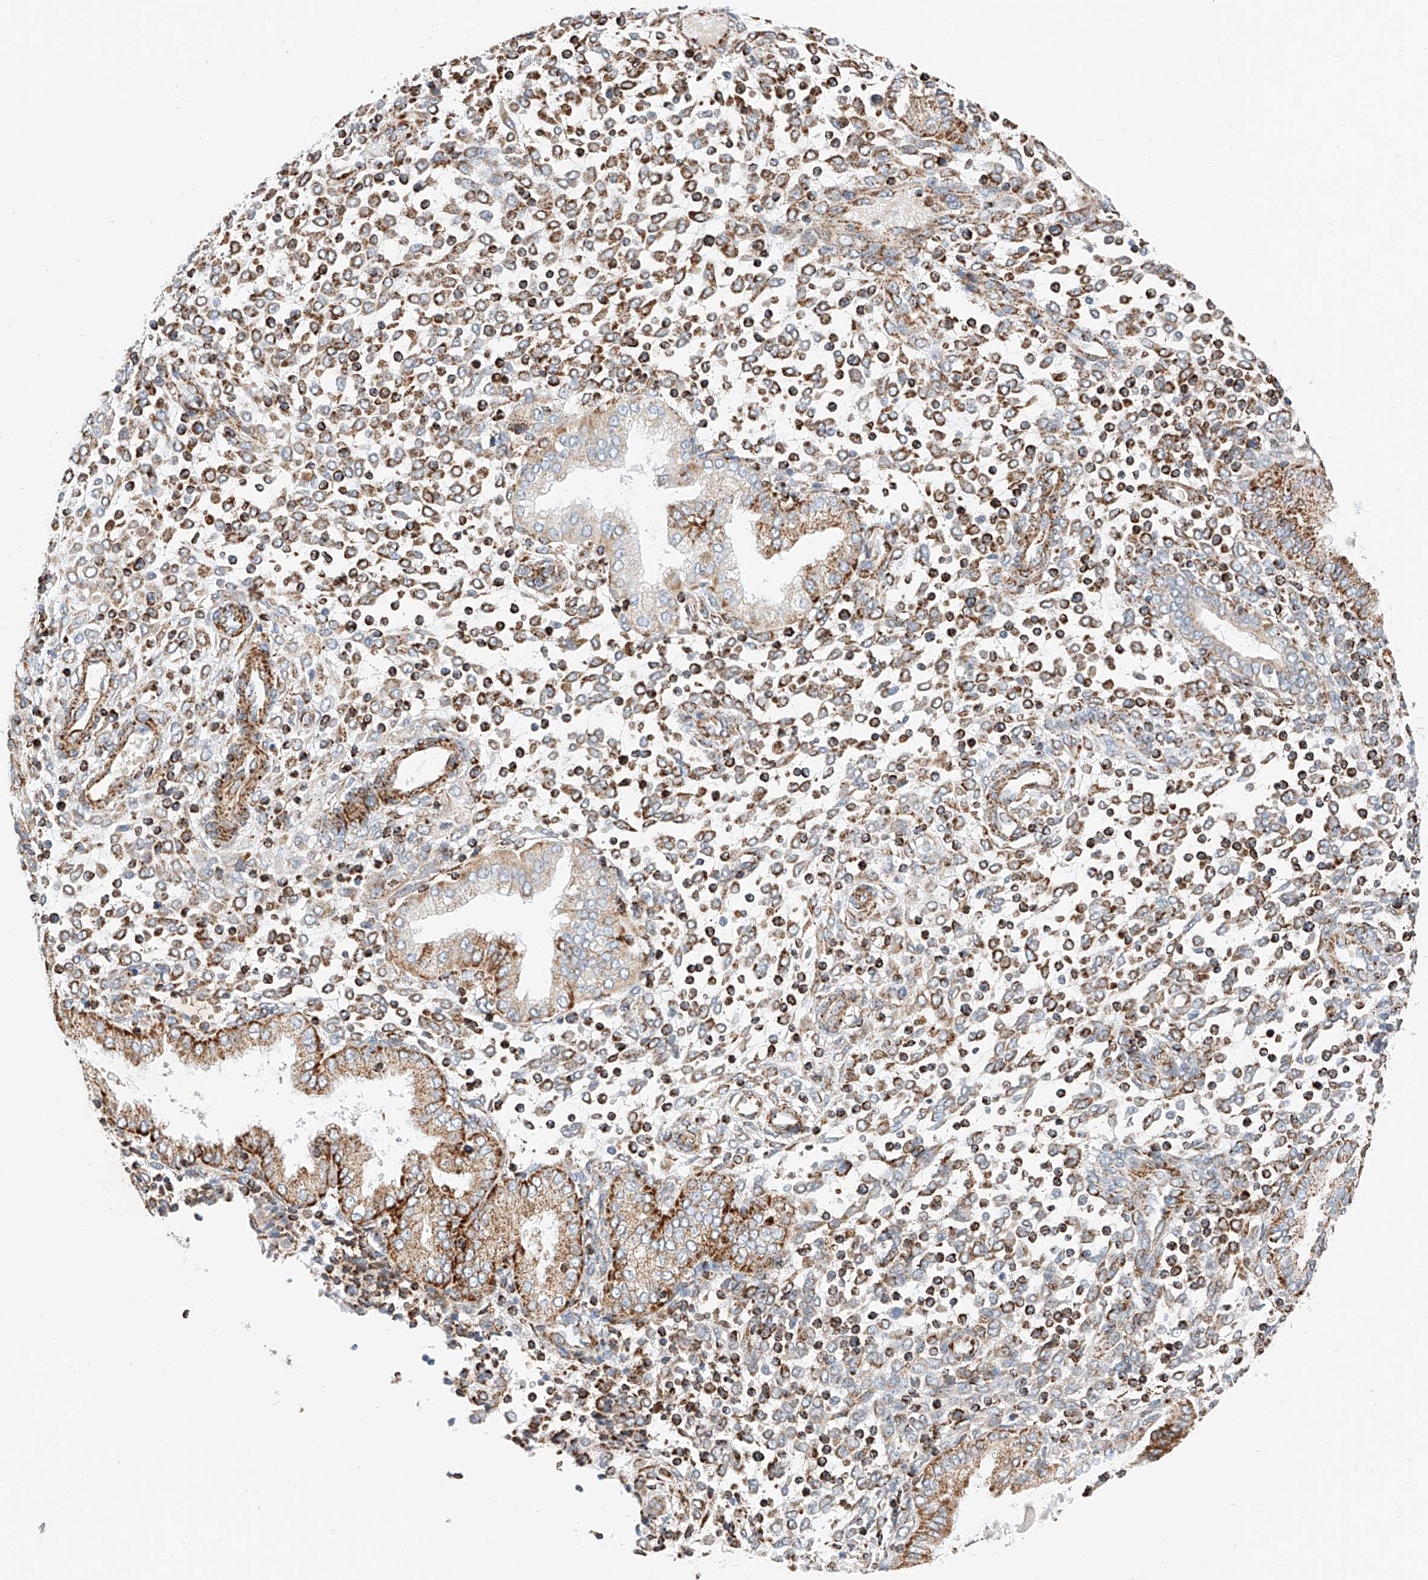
{"staining": {"intensity": "moderate", "quantity": "25%-75%", "location": "cytoplasmic/membranous"}, "tissue": "endometrium", "cell_type": "Cells in endometrial stroma", "image_type": "normal", "snomed": [{"axis": "morphology", "description": "Normal tissue, NOS"}, {"axis": "topography", "description": "Endometrium"}], "caption": "An immunohistochemistry (IHC) image of normal tissue is shown. Protein staining in brown highlights moderate cytoplasmic/membranous positivity in endometrium within cells in endometrial stroma.", "gene": "NDUFV3", "patient": {"sex": "female", "age": 53}}